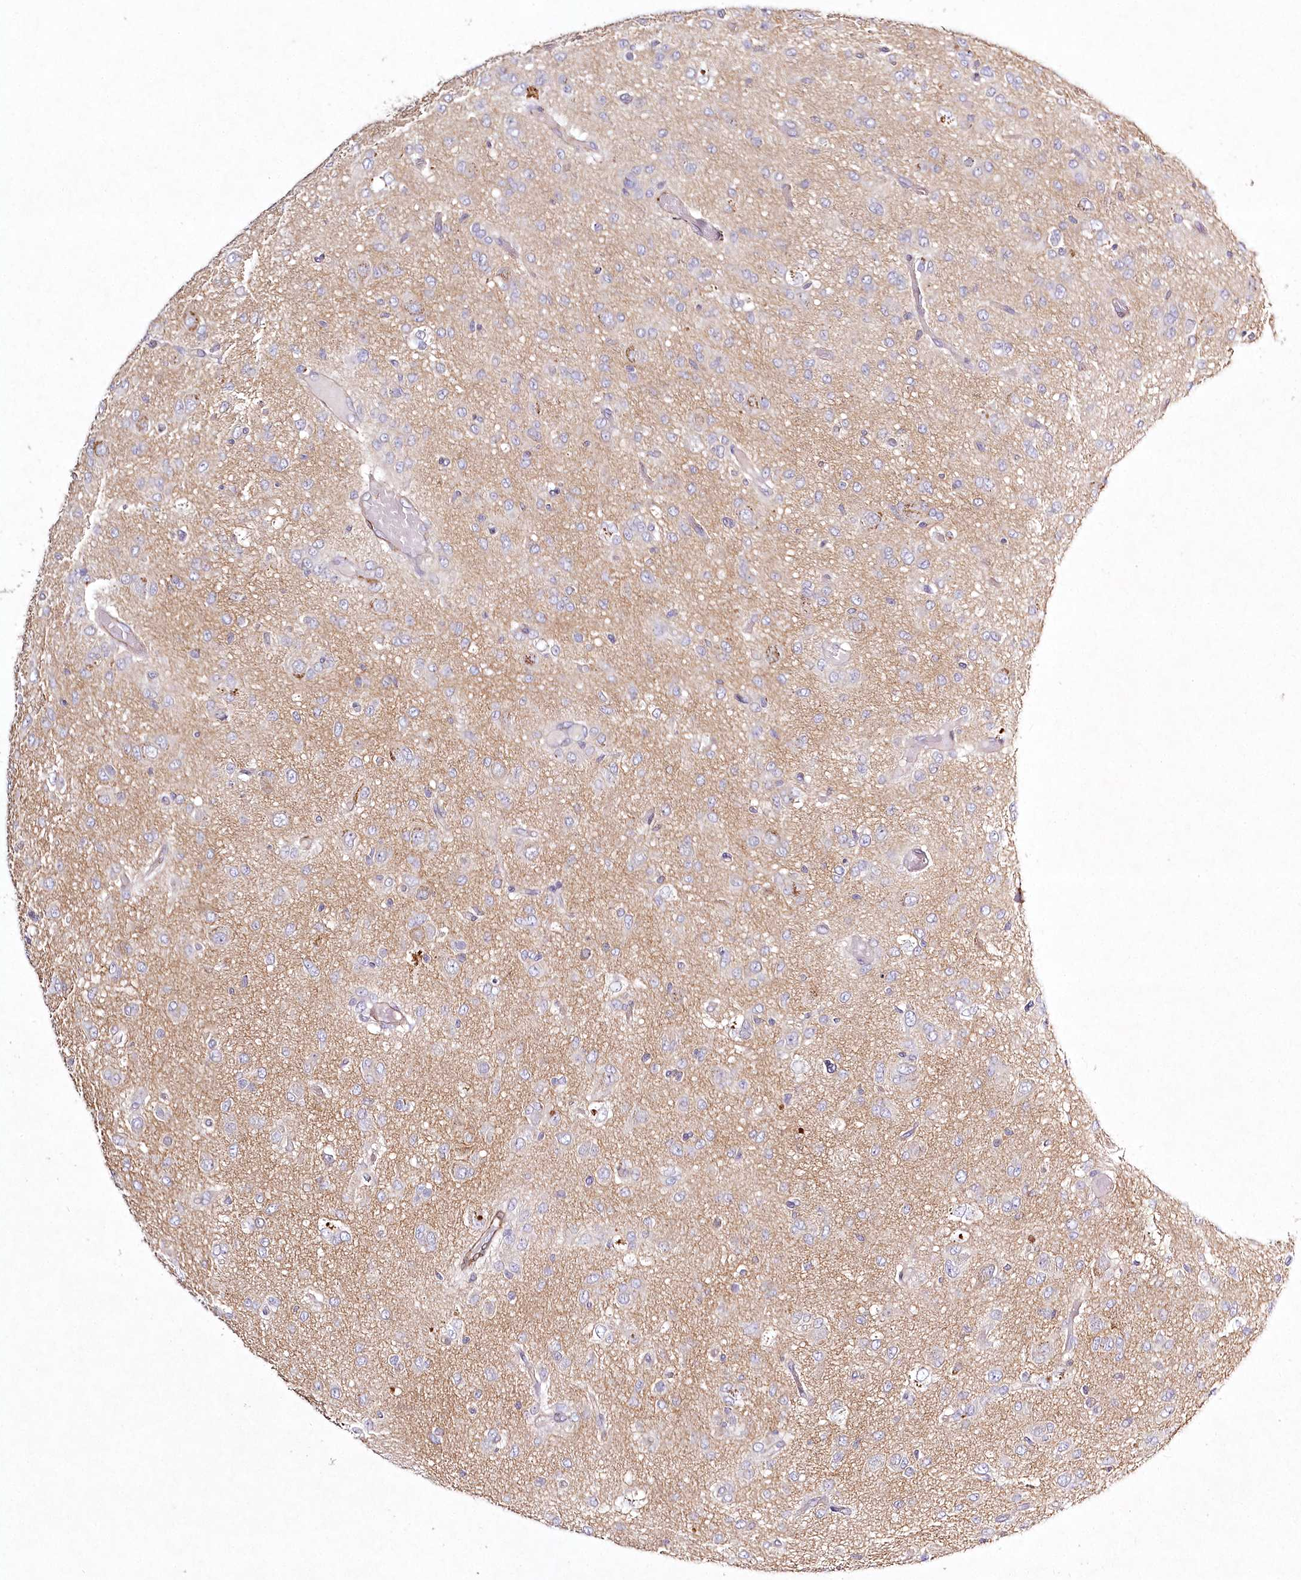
{"staining": {"intensity": "negative", "quantity": "none", "location": "none"}, "tissue": "glioma", "cell_type": "Tumor cells", "image_type": "cancer", "snomed": [{"axis": "morphology", "description": "Glioma, malignant, High grade"}, {"axis": "topography", "description": "Brain"}], "caption": "Glioma was stained to show a protein in brown. There is no significant positivity in tumor cells.", "gene": "INPP4B", "patient": {"sex": "female", "age": 59}}